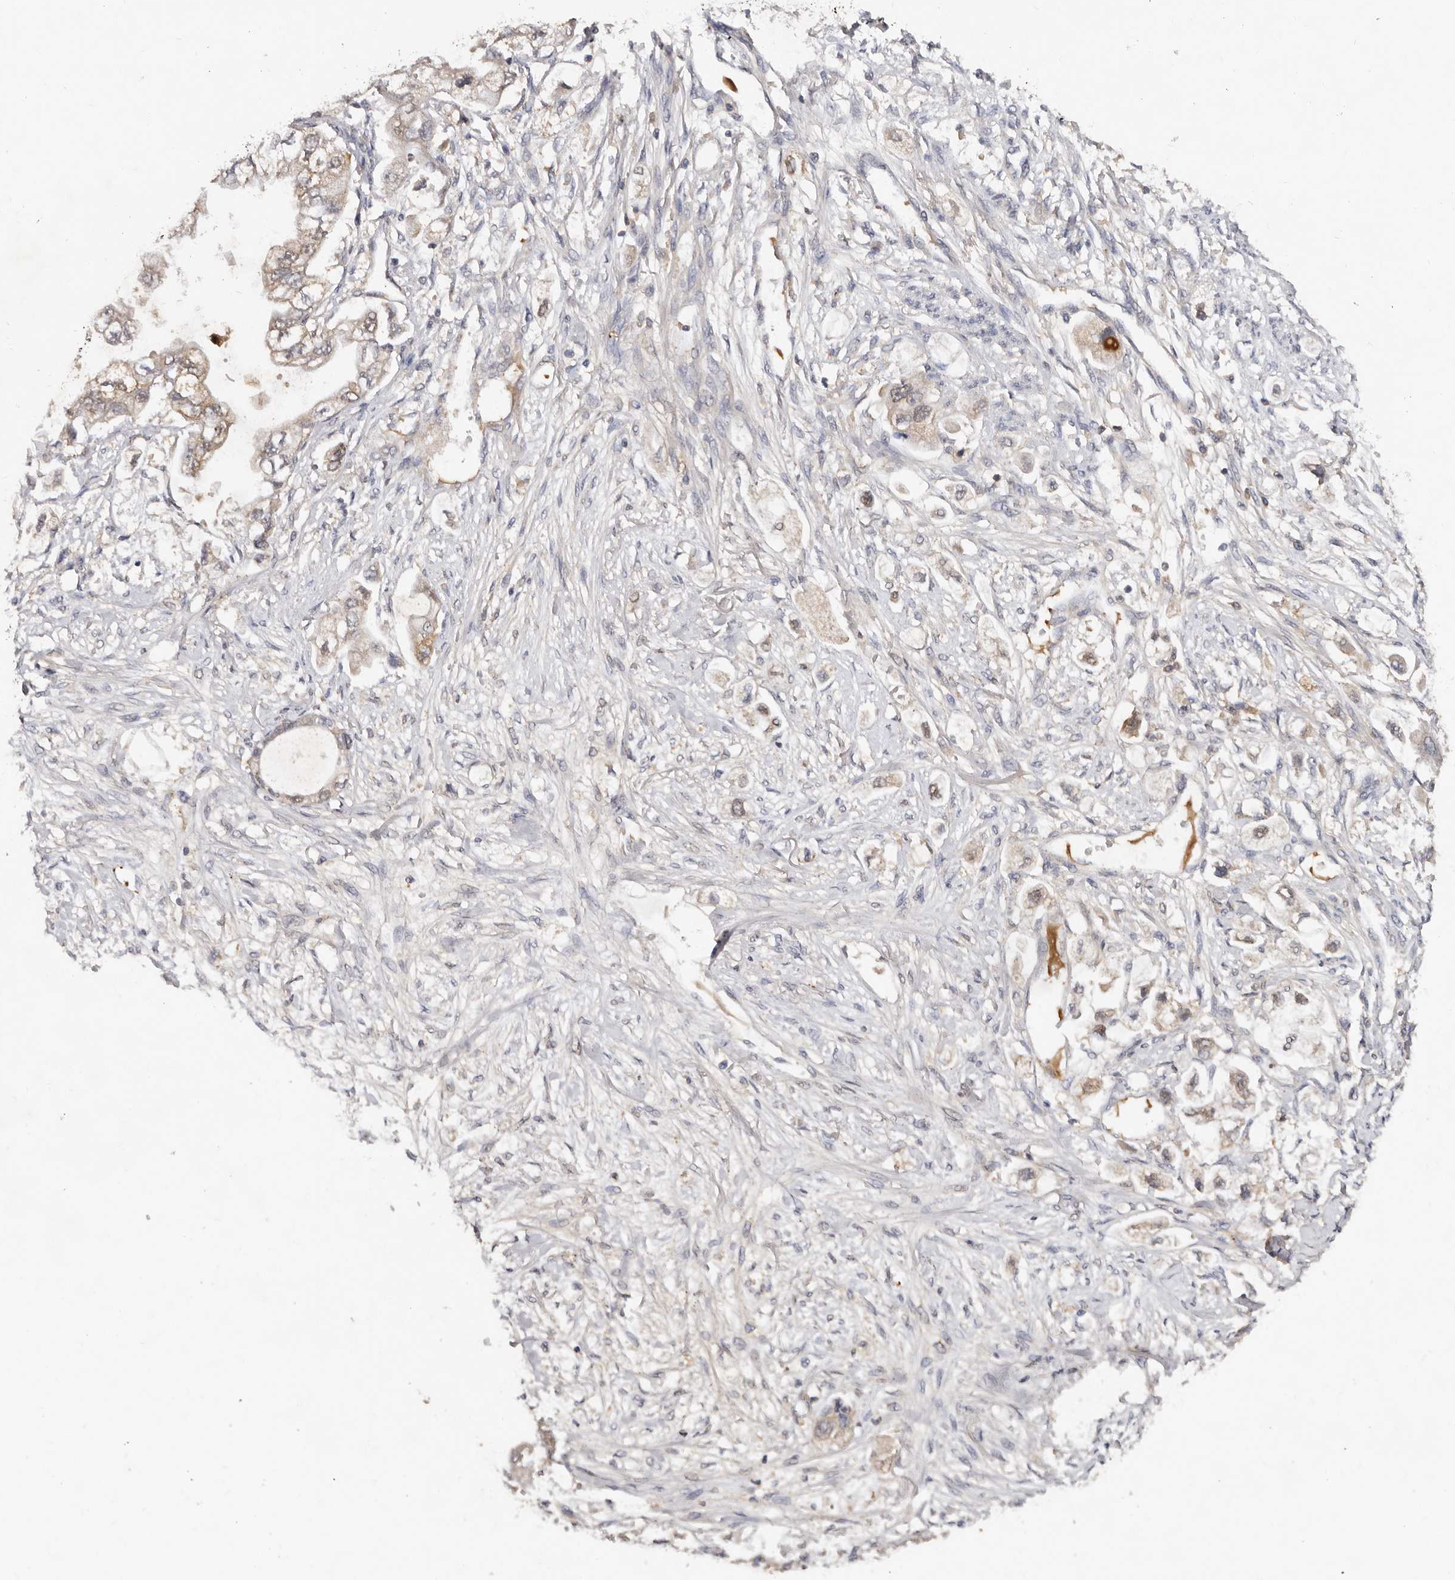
{"staining": {"intensity": "weak", "quantity": "25%-75%", "location": "cytoplasmic/membranous"}, "tissue": "stomach cancer", "cell_type": "Tumor cells", "image_type": "cancer", "snomed": [{"axis": "morphology", "description": "Adenocarcinoma, NOS"}, {"axis": "topography", "description": "Stomach"}], "caption": "A high-resolution micrograph shows immunohistochemistry (IHC) staining of stomach adenocarcinoma, which displays weak cytoplasmic/membranous positivity in approximately 25%-75% of tumor cells.", "gene": "EDEM1", "patient": {"sex": "male", "age": 62}}